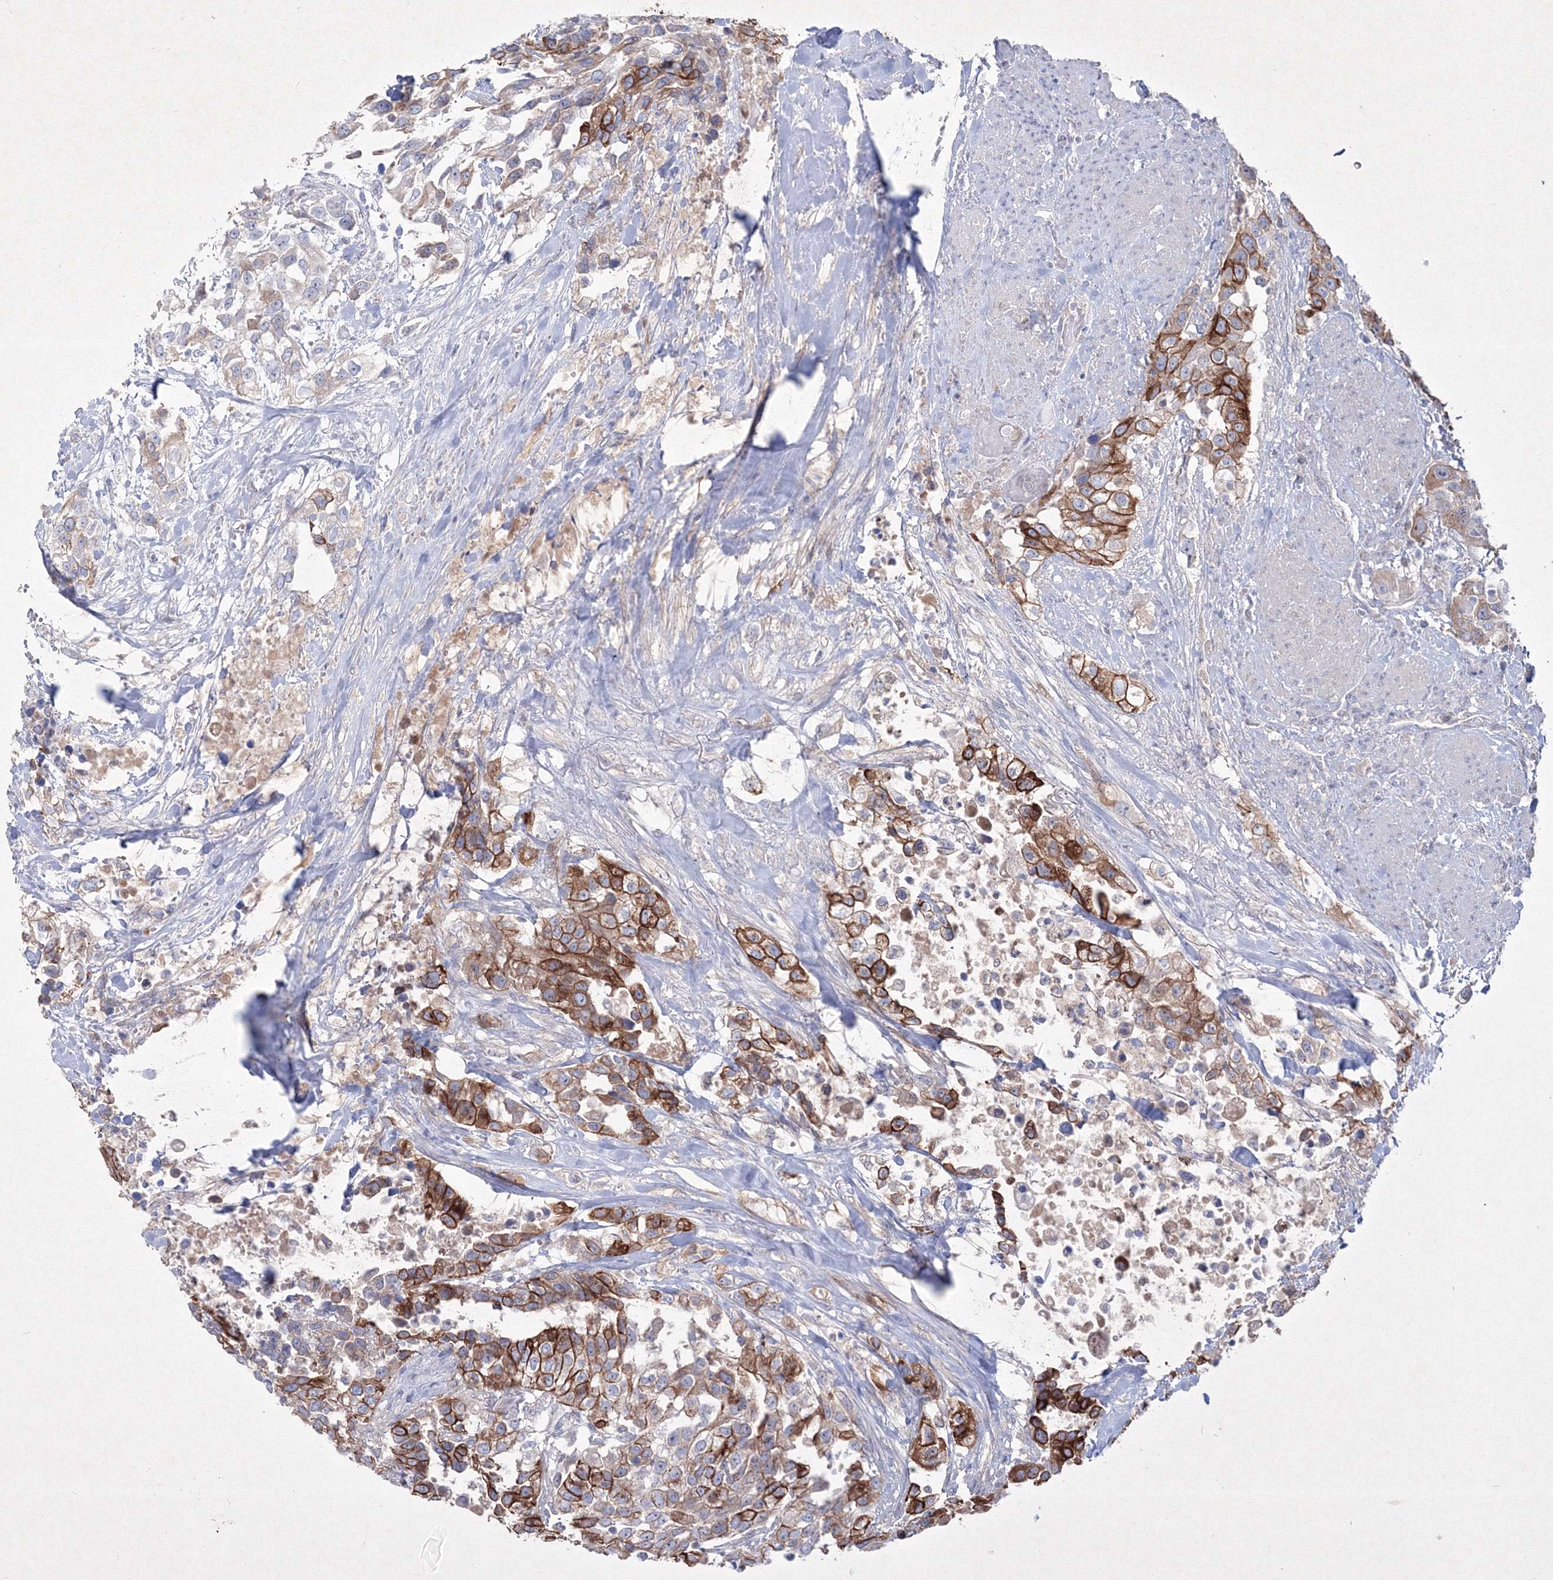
{"staining": {"intensity": "strong", "quantity": "25%-75%", "location": "cytoplasmic/membranous"}, "tissue": "urothelial cancer", "cell_type": "Tumor cells", "image_type": "cancer", "snomed": [{"axis": "morphology", "description": "Urothelial carcinoma, High grade"}, {"axis": "topography", "description": "Urinary bladder"}], "caption": "Immunohistochemistry (IHC) micrograph of neoplastic tissue: urothelial carcinoma (high-grade) stained using immunohistochemistry (IHC) displays high levels of strong protein expression localized specifically in the cytoplasmic/membranous of tumor cells, appearing as a cytoplasmic/membranous brown color.", "gene": "TMEM139", "patient": {"sex": "female", "age": 80}}